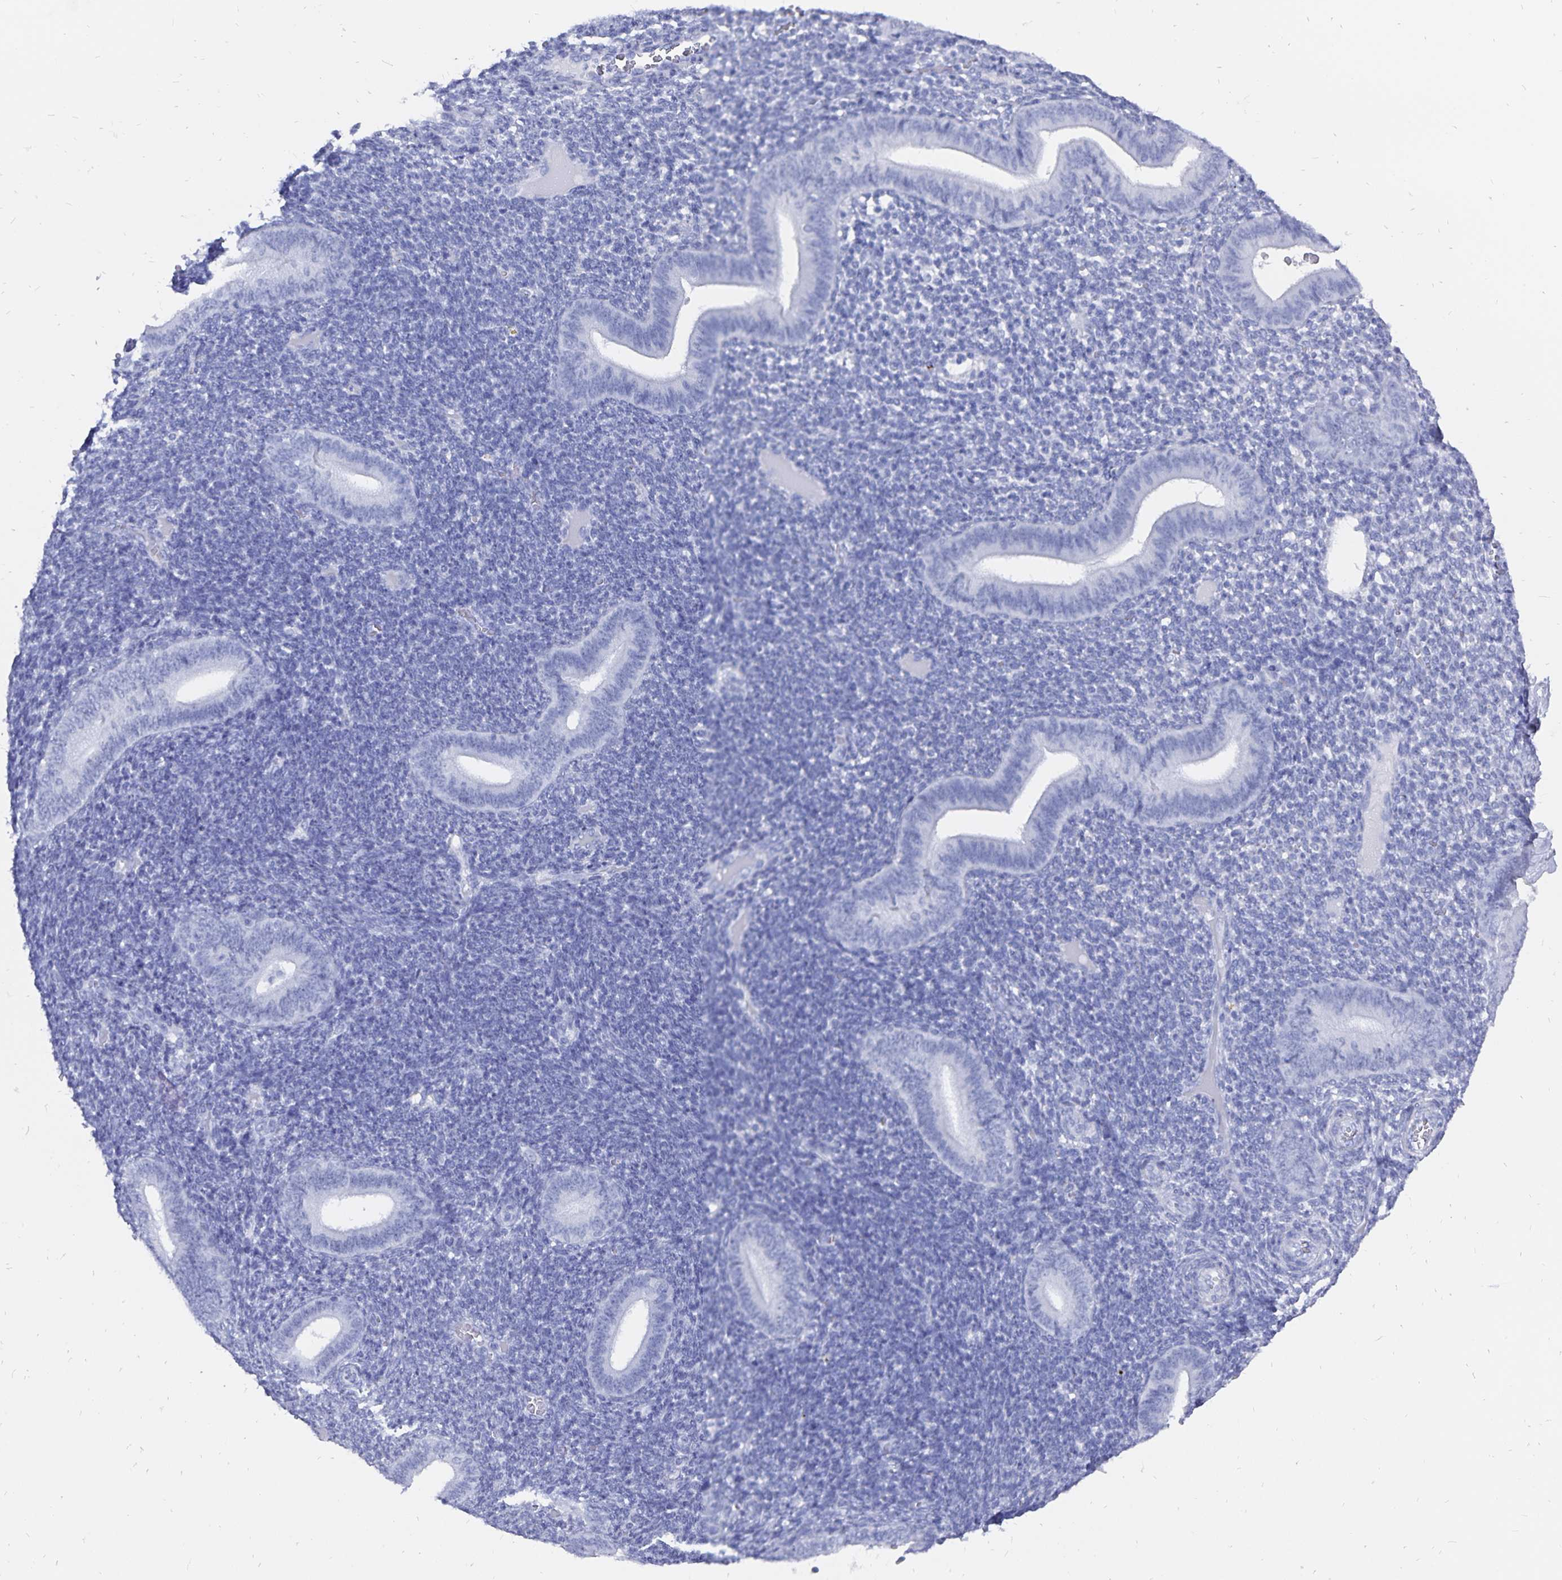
{"staining": {"intensity": "negative", "quantity": "none", "location": "none"}, "tissue": "endometrium", "cell_type": "Cells in endometrial stroma", "image_type": "normal", "snomed": [{"axis": "morphology", "description": "Normal tissue, NOS"}, {"axis": "topography", "description": "Endometrium"}], "caption": "Cells in endometrial stroma show no significant staining in normal endometrium. (DAB (3,3'-diaminobenzidine) IHC, high magnification).", "gene": "ADH1A", "patient": {"sex": "female", "age": 25}}